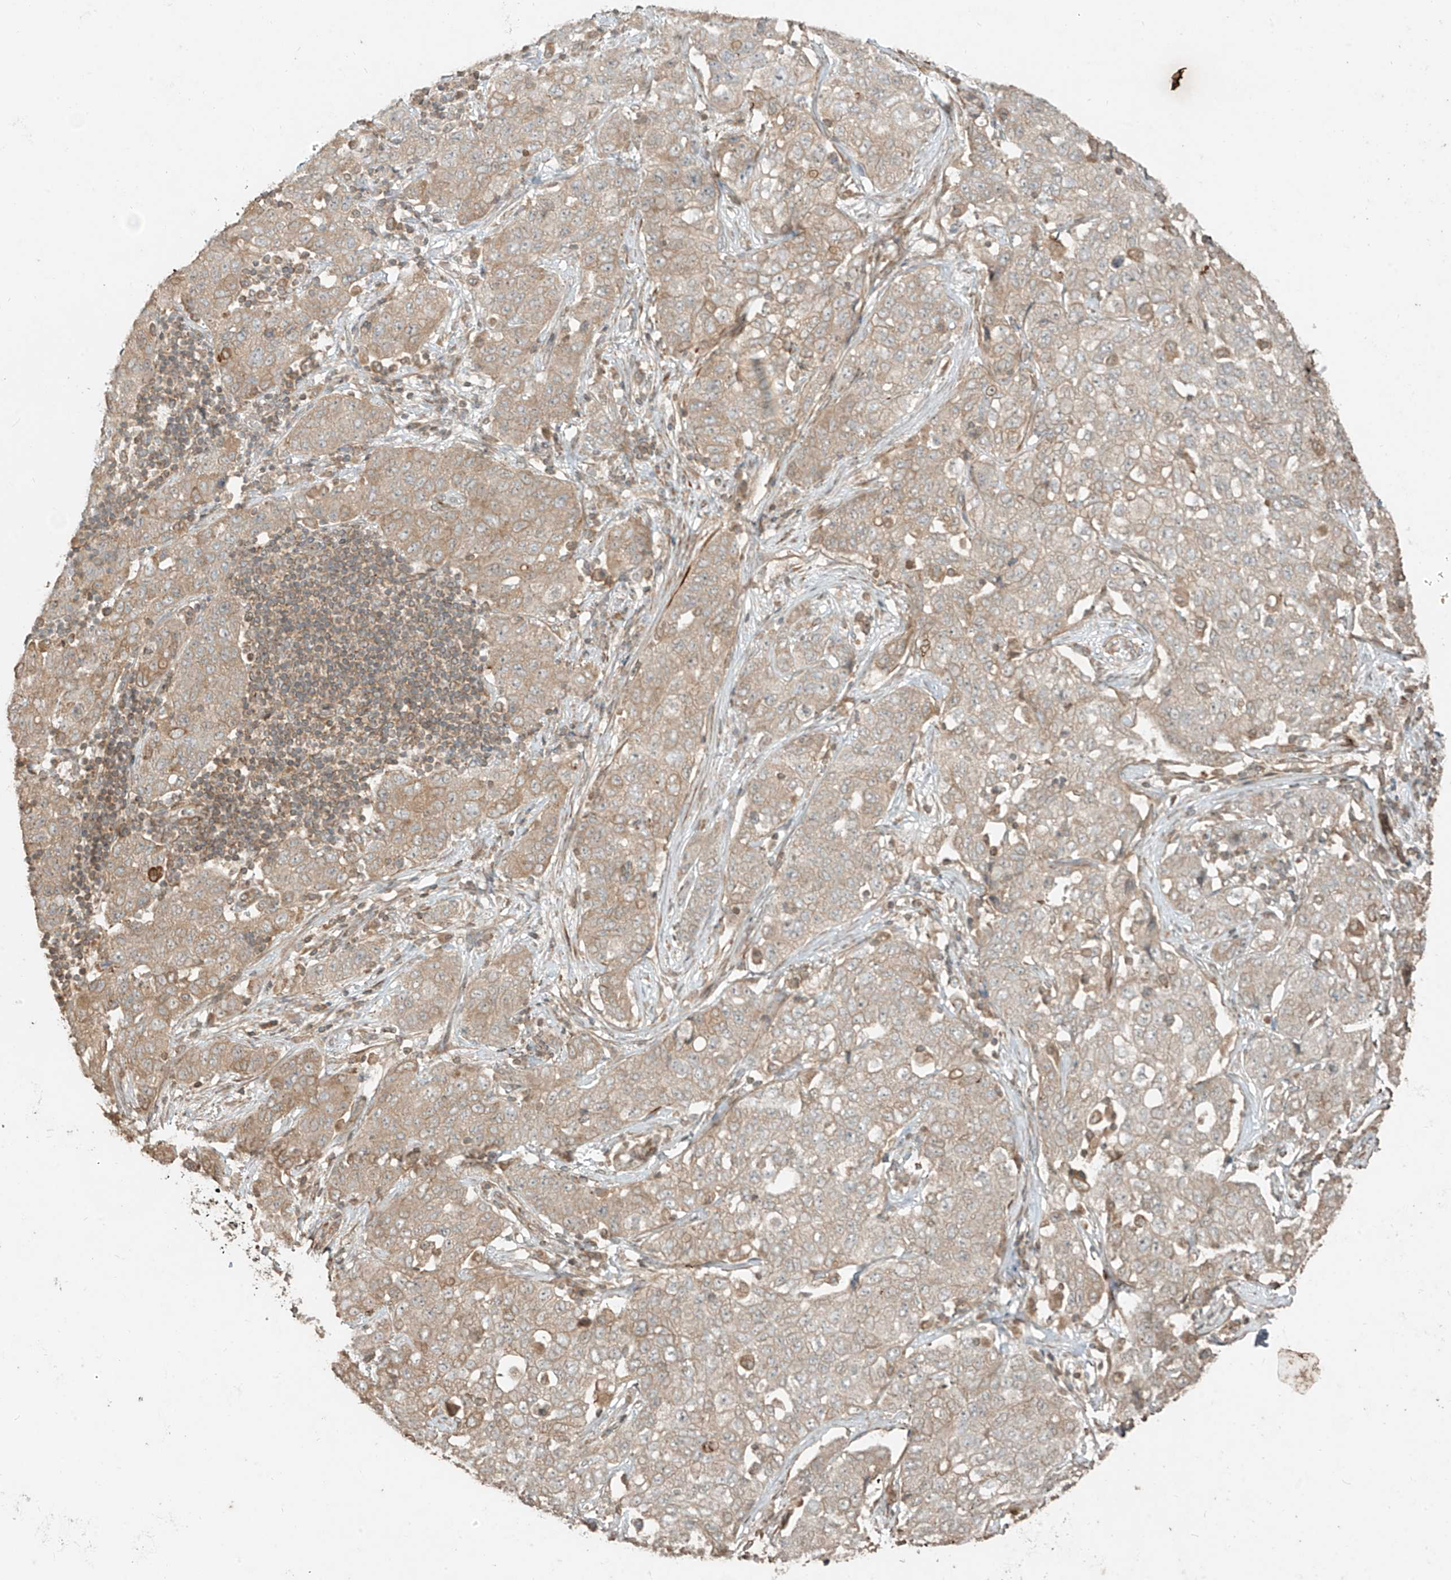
{"staining": {"intensity": "weak", "quantity": ">75%", "location": "cytoplasmic/membranous"}, "tissue": "stomach cancer", "cell_type": "Tumor cells", "image_type": "cancer", "snomed": [{"axis": "morphology", "description": "Normal tissue, NOS"}, {"axis": "morphology", "description": "Adenocarcinoma, NOS"}, {"axis": "topography", "description": "Lymph node"}, {"axis": "topography", "description": "Stomach"}], "caption": "A histopathology image showing weak cytoplasmic/membranous staining in about >75% of tumor cells in stomach adenocarcinoma, as visualized by brown immunohistochemical staining.", "gene": "ANKZF1", "patient": {"sex": "male", "age": 48}}